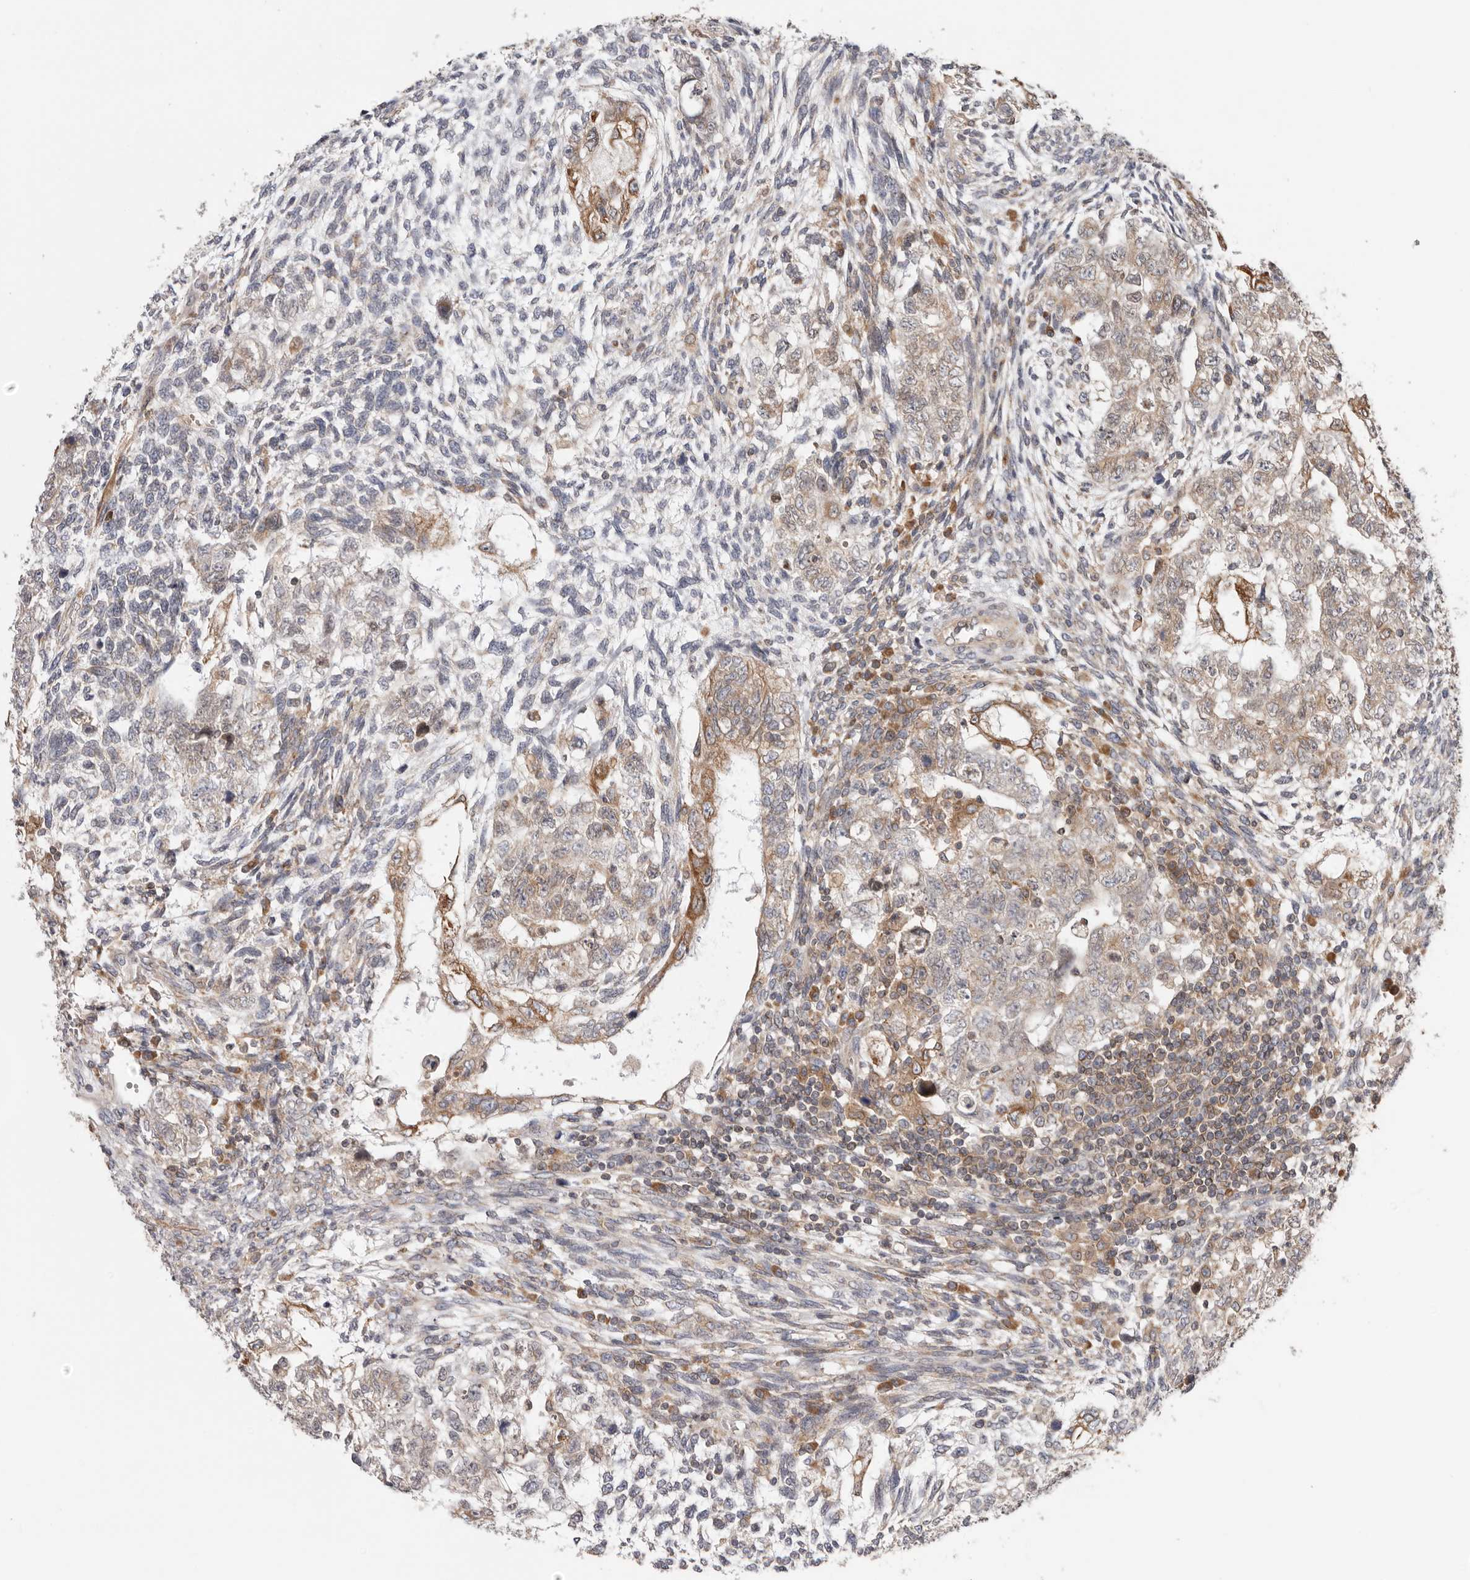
{"staining": {"intensity": "weak", "quantity": "25%-75%", "location": "cytoplasmic/membranous"}, "tissue": "testis cancer", "cell_type": "Tumor cells", "image_type": "cancer", "snomed": [{"axis": "morphology", "description": "Carcinoma, Embryonal, NOS"}, {"axis": "topography", "description": "Testis"}], "caption": "Protein staining by immunohistochemistry (IHC) reveals weak cytoplasmic/membranous staining in approximately 25%-75% of tumor cells in testis embryonal carcinoma. The staining was performed using DAB to visualize the protein expression in brown, while the nuclei were stained in blue with hematoxylin (Magnification: 20x).", "gene": "TMUB1", "patient": {"sex": "male", "age": 37}}